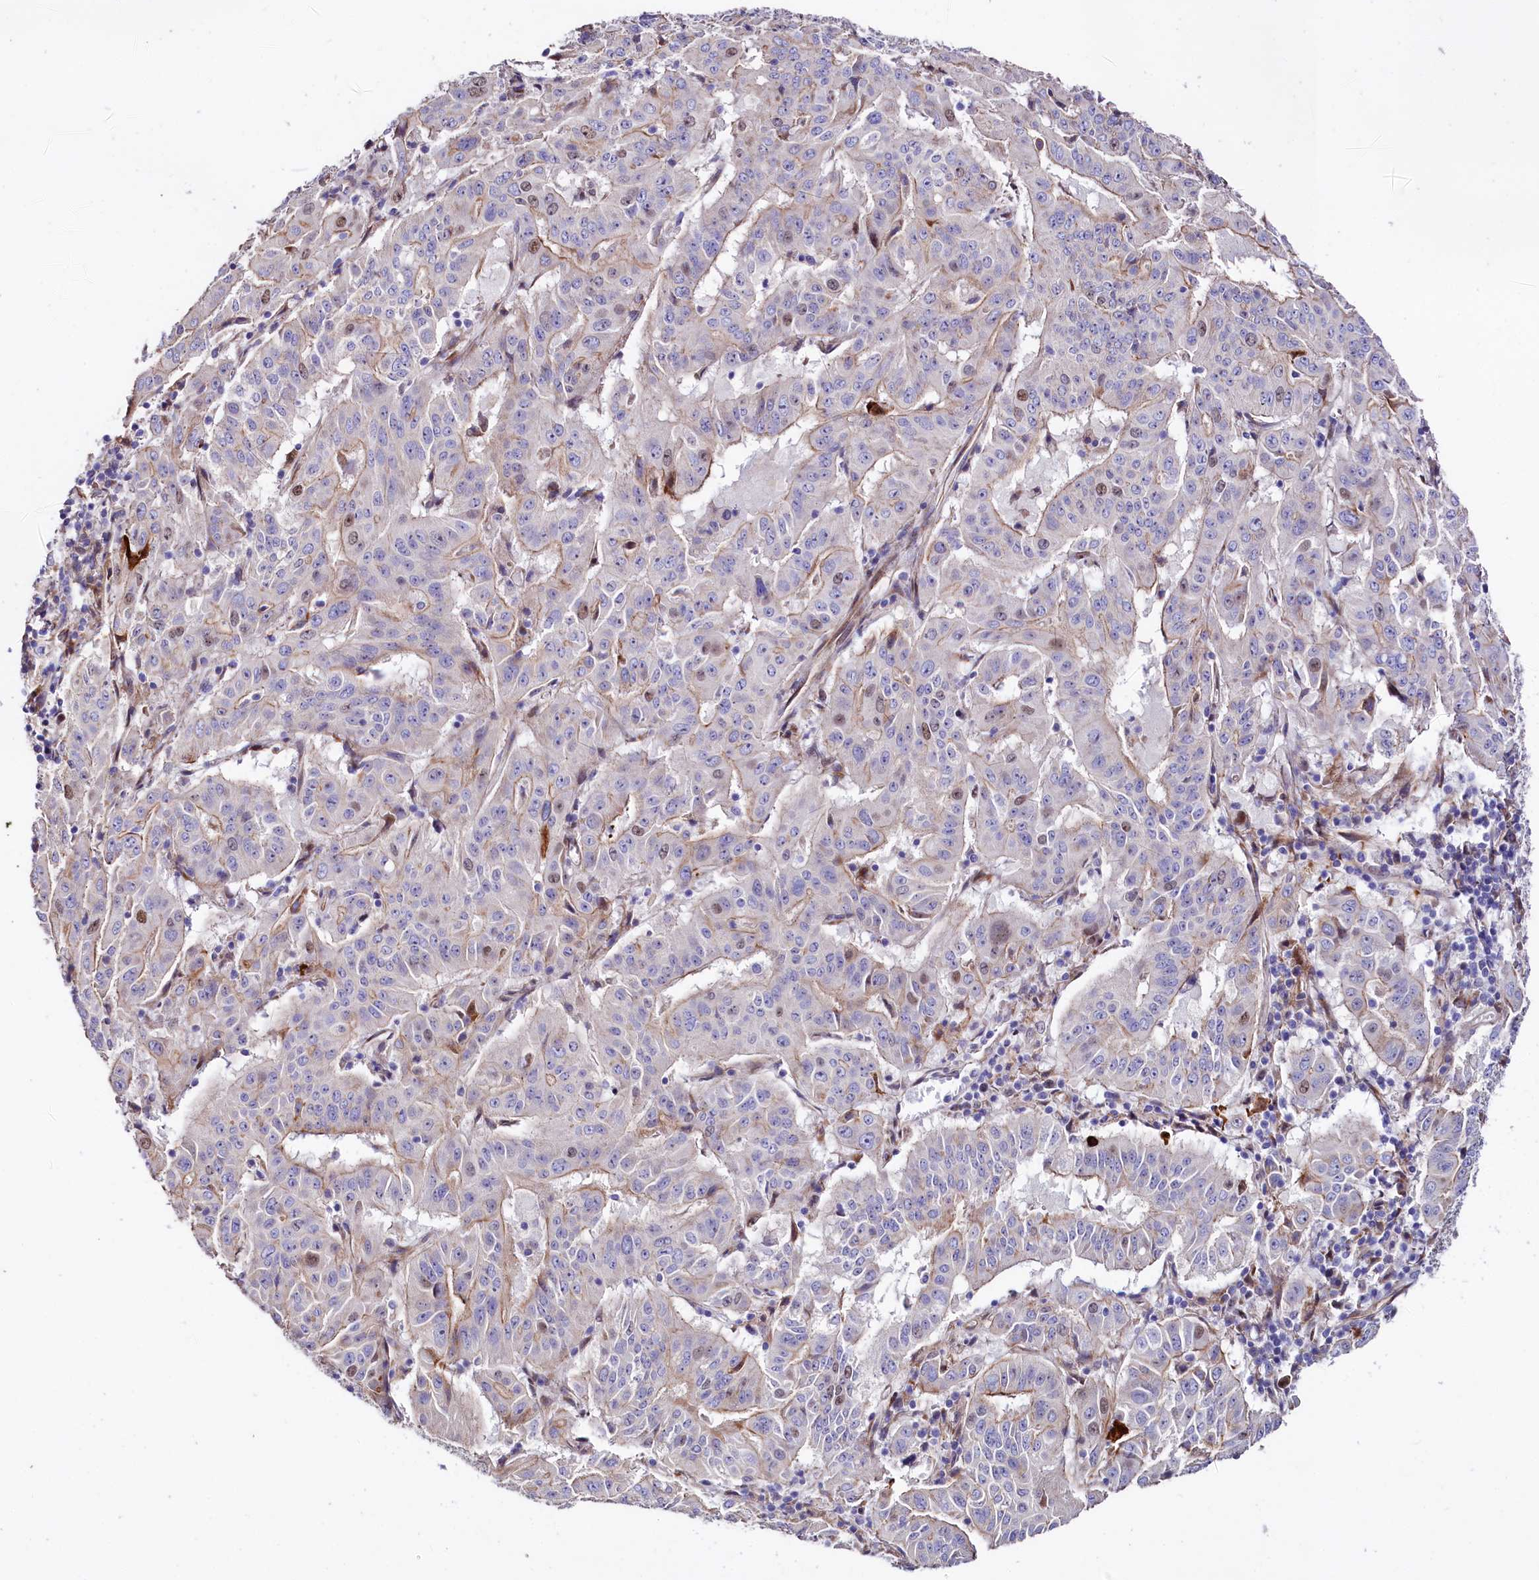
{"staining": {"intensity": "moderate", "quantity": "<25%", "location": "cytoplasmic/membranous,nuclear"}, "tissue": "pancreatic cancer", "cell_type": "Tumor cells", "image_type": "cancer", "snomed": [{"axis": "morphology", "description": "Adenocarcinoma, NOS"}, {"axis": "topography", "description": "Pancreas"}], "caption": "Tumor cells display low levels of moderate cytoplasmic/membranous and nuclear positivity in approximately <25% of cells in human pancreatic cancer (adenocarcinoma).", "gene": "WNT8A", "patient": {"sex": "male", "age": 63}}